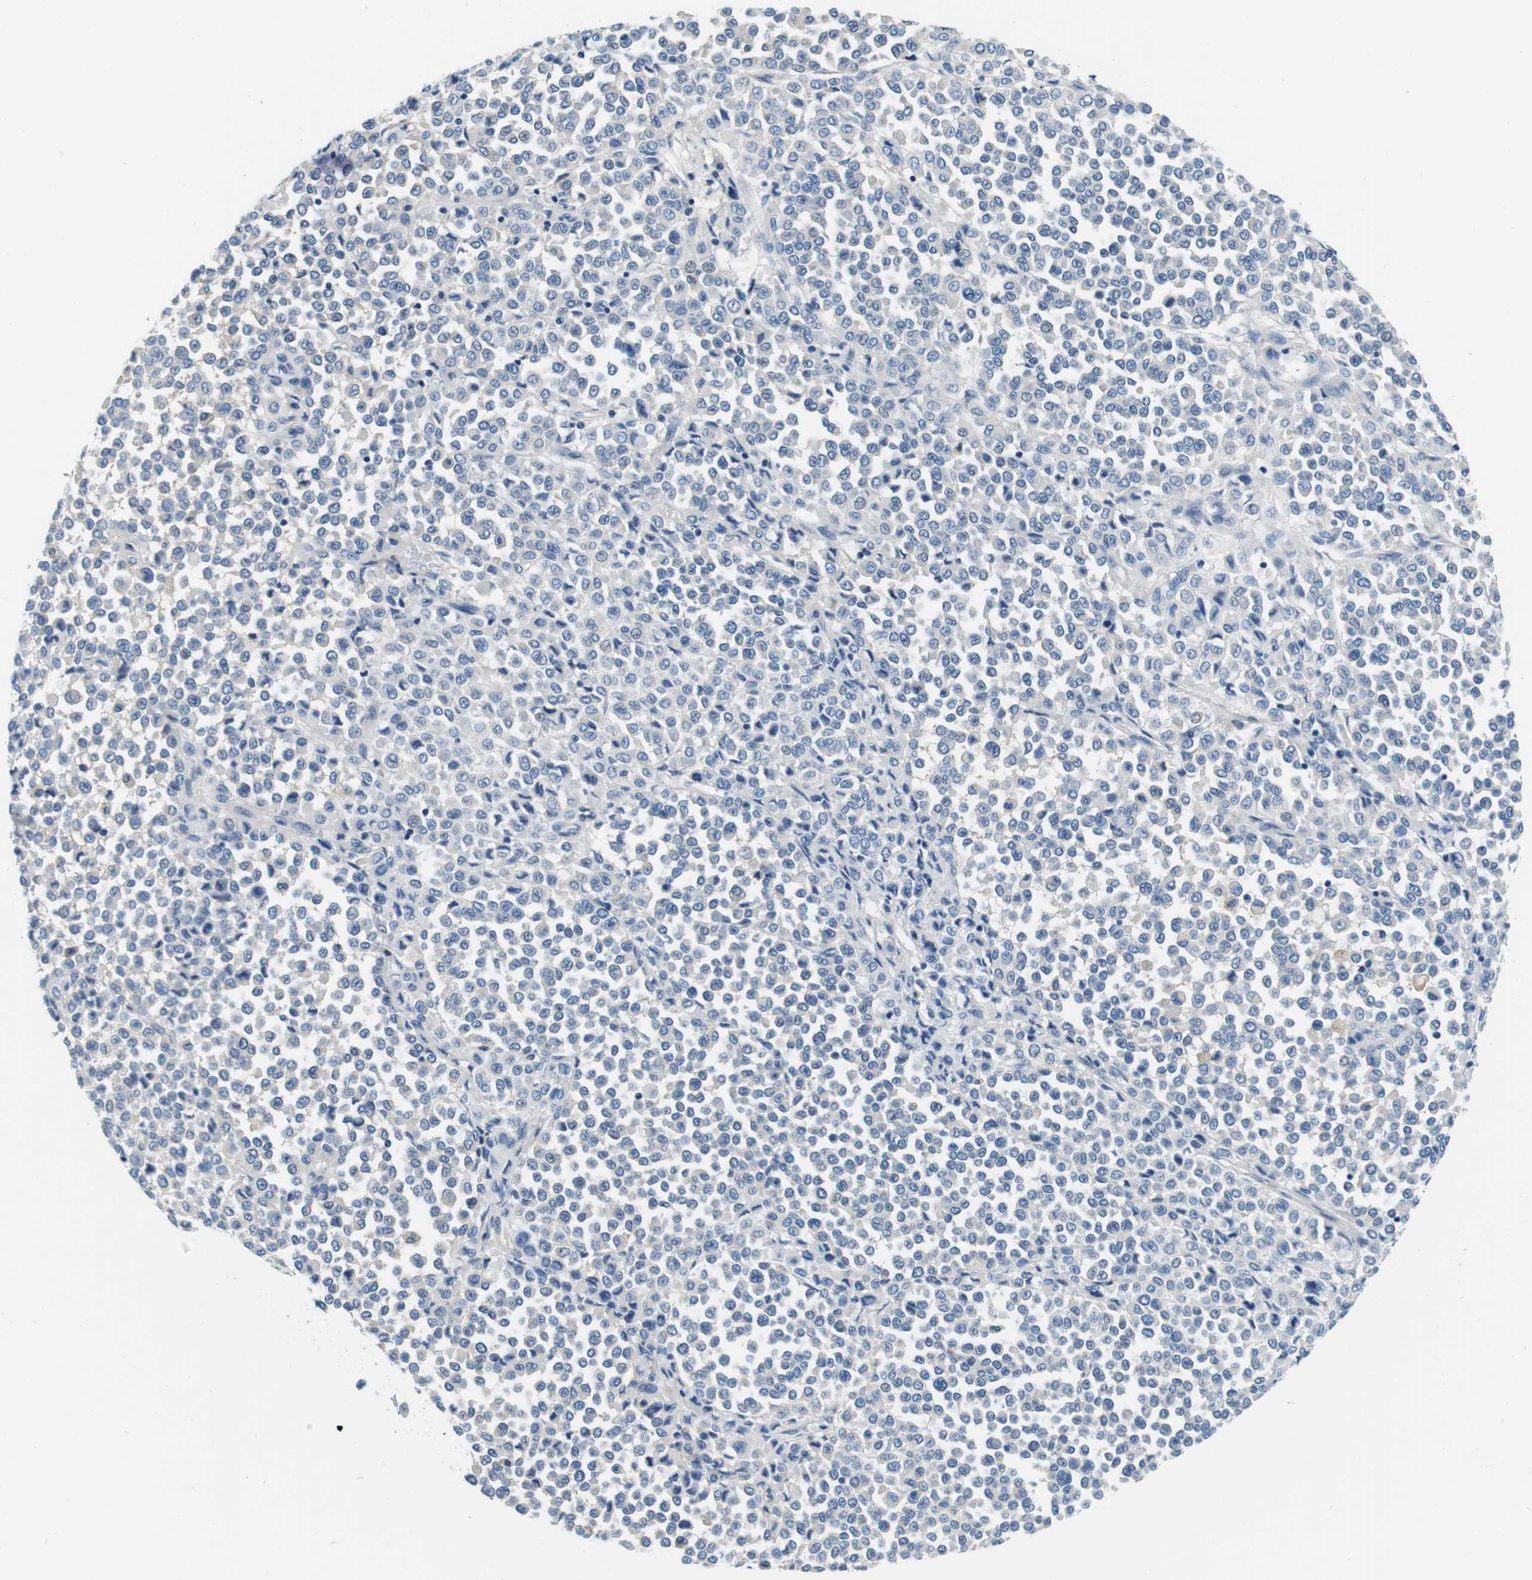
{"staining": {"intensity": "negative", "quantity": "none", "location": "none"}, "tissue": "melanoma", "cell_type": "Tumor cells", "image_type": "cancer", "snomed": [{"axis": "morphology", "description": "Malignant melanoma, Metastatic site"}, {"axis": "topography", "description": "Pancreas"}], "caption": "Protein analysis of malignant melanoma (metastatic site) displays no significant staining in tumor cells.", "gene": "KCNJ5", "patient": {"sex": "female", "age": 30}}